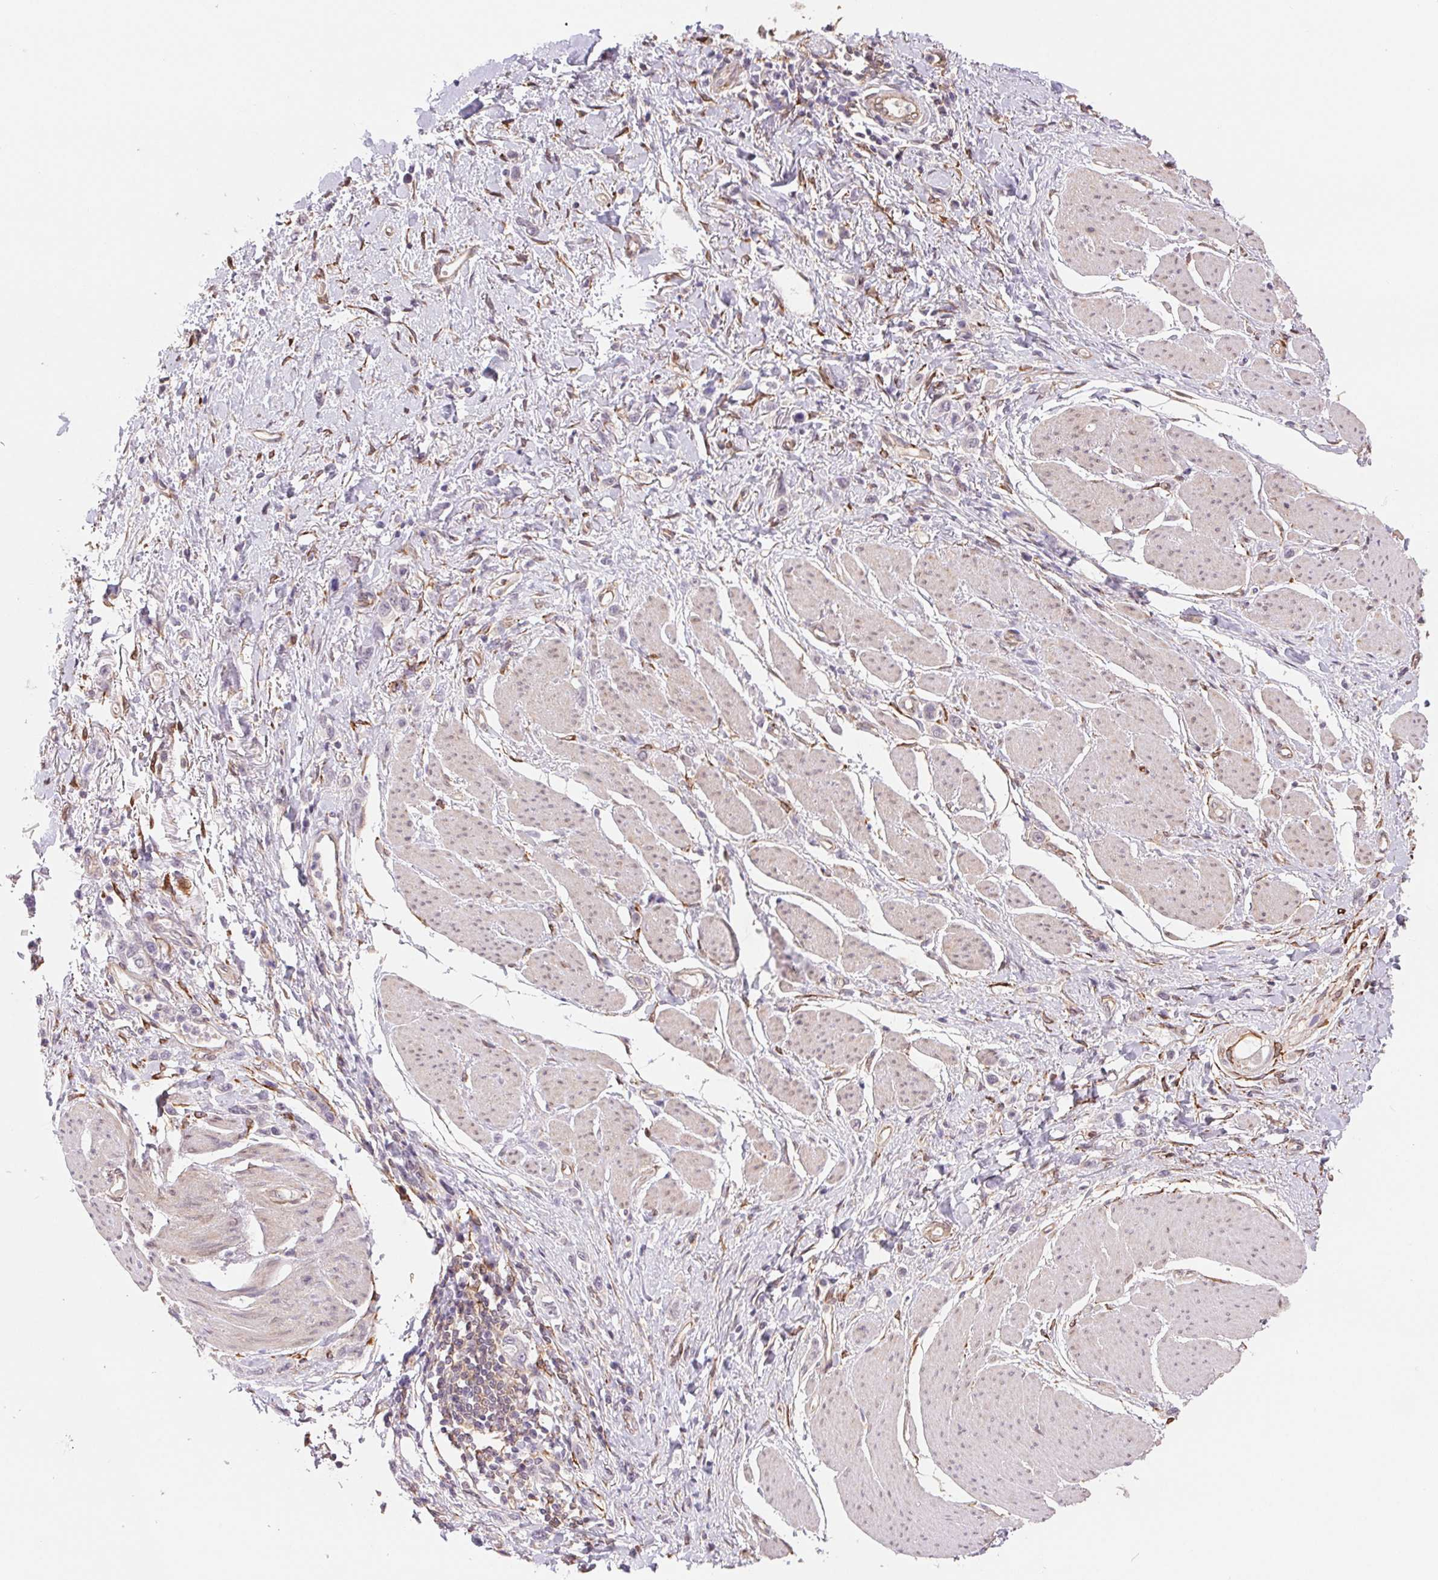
{"staining": {"intensity": "negative", "quantity": "none", "location": "none"}, "tissue": "stomach cancer", "cell_type": "Tumor cells", "image_type": "cancer", "snomed": [{"axis": "morphology", "description": "Adenocarcinoma, NOS"}, {"axis": "topography", "description": "Stomach"}], "caption": "Stomach cancer (adenocarcinoma) stained for a protein using immunohistochemistry demonstrates no staining tumor cells.", "gene": "FKBP10", "patient": {"sex": "female", "age": 65}}